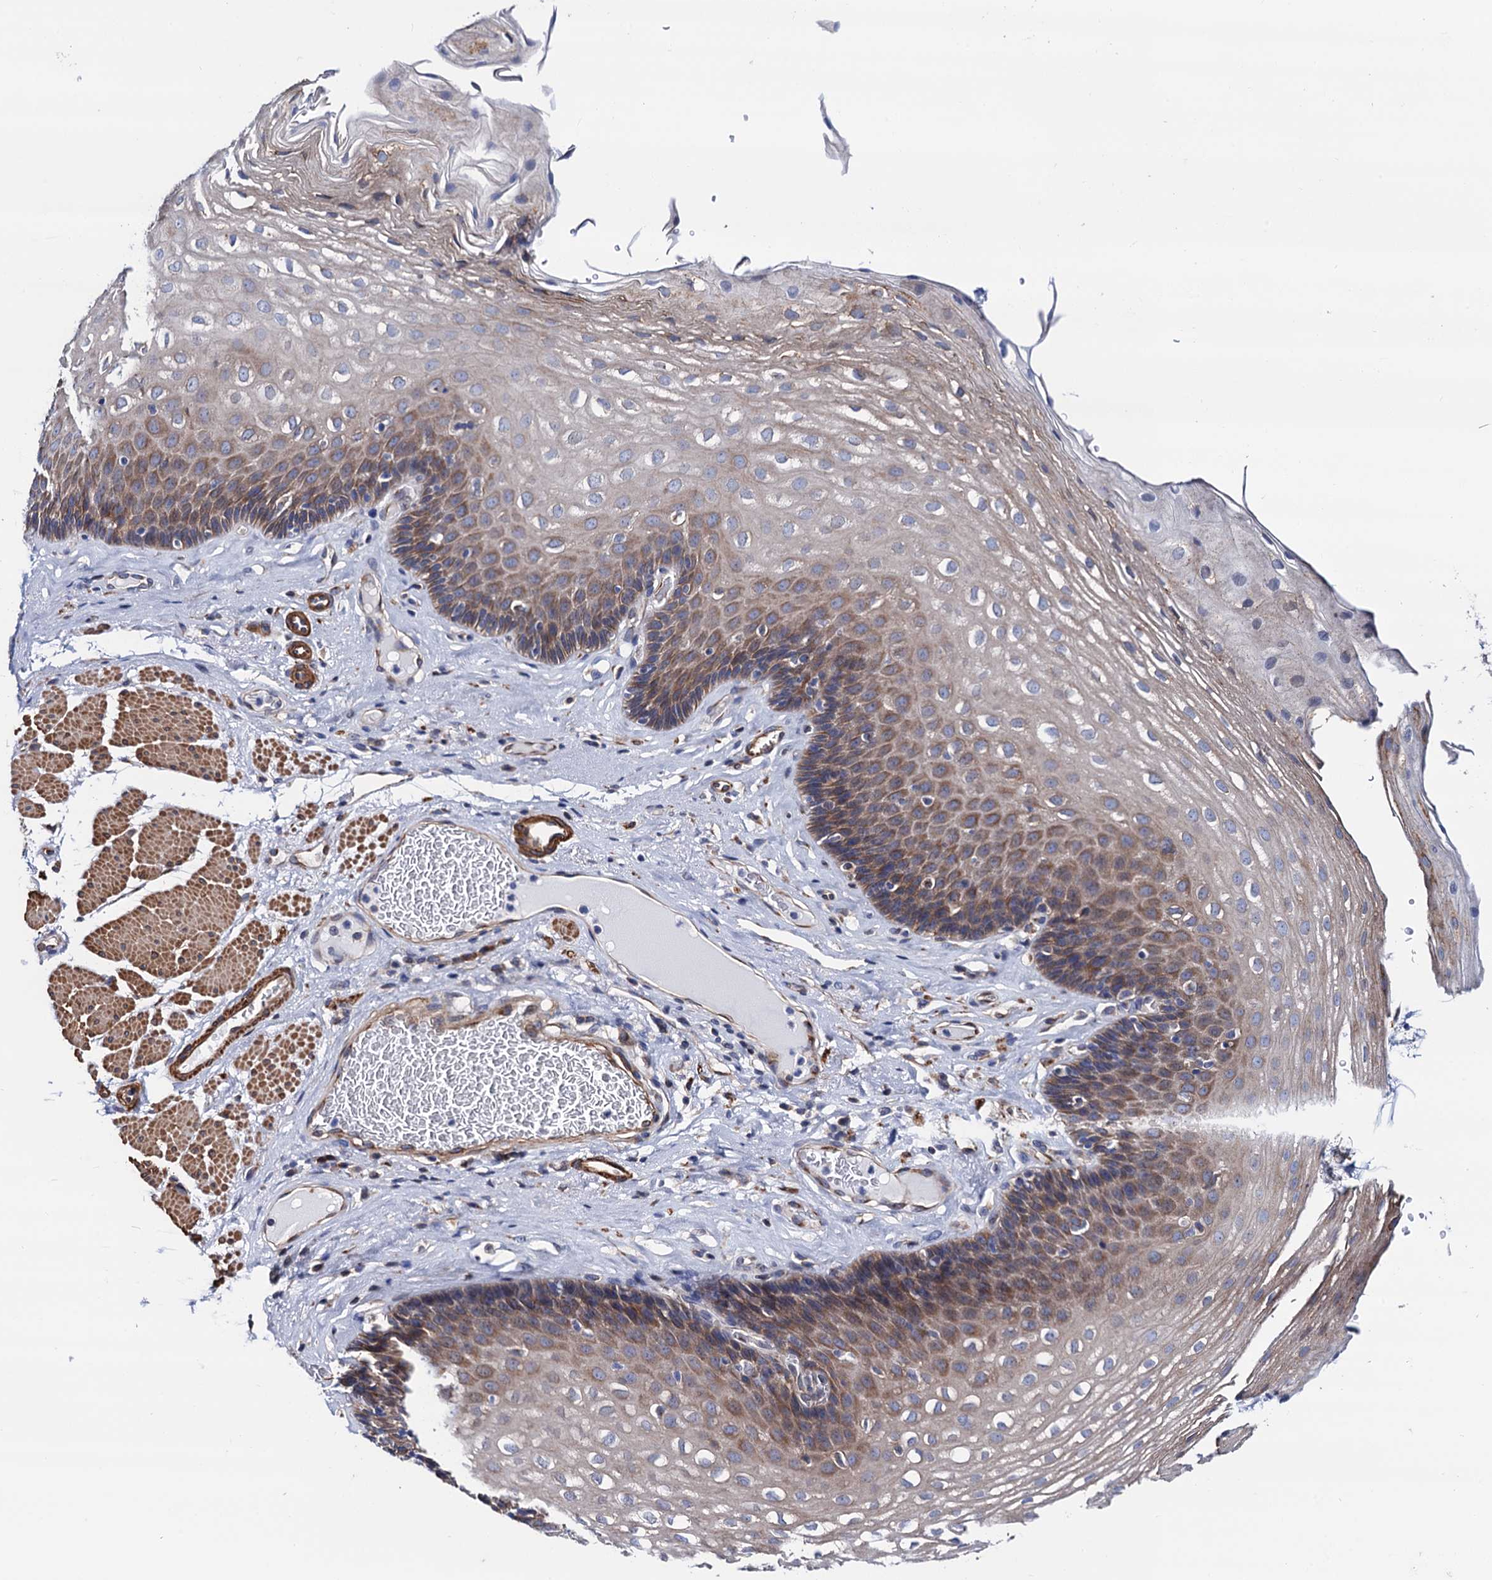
{"staining": {"intensity": "moderate", "quantity": "25%-75%", "location": "cytoplasmic/membranous"}, "tissue": "esophagus", "cell_type": "Squamous epithelial cells", "image_type": "normal", "snomed": [{"axis": "morphology", "description": "Normal tissue, NOS"}, {"axis": "topography", "description": "Esophagus"}], "caption": "Immunohistochemical staining of normal human esophagus exhibits medium levels of moderate cytoplasmic/membranous expression in approximately 25%-75% of squamous epithelial cells.", "gene": "ZDHHC18", "patient": {"sex": "female", "age": 66}}